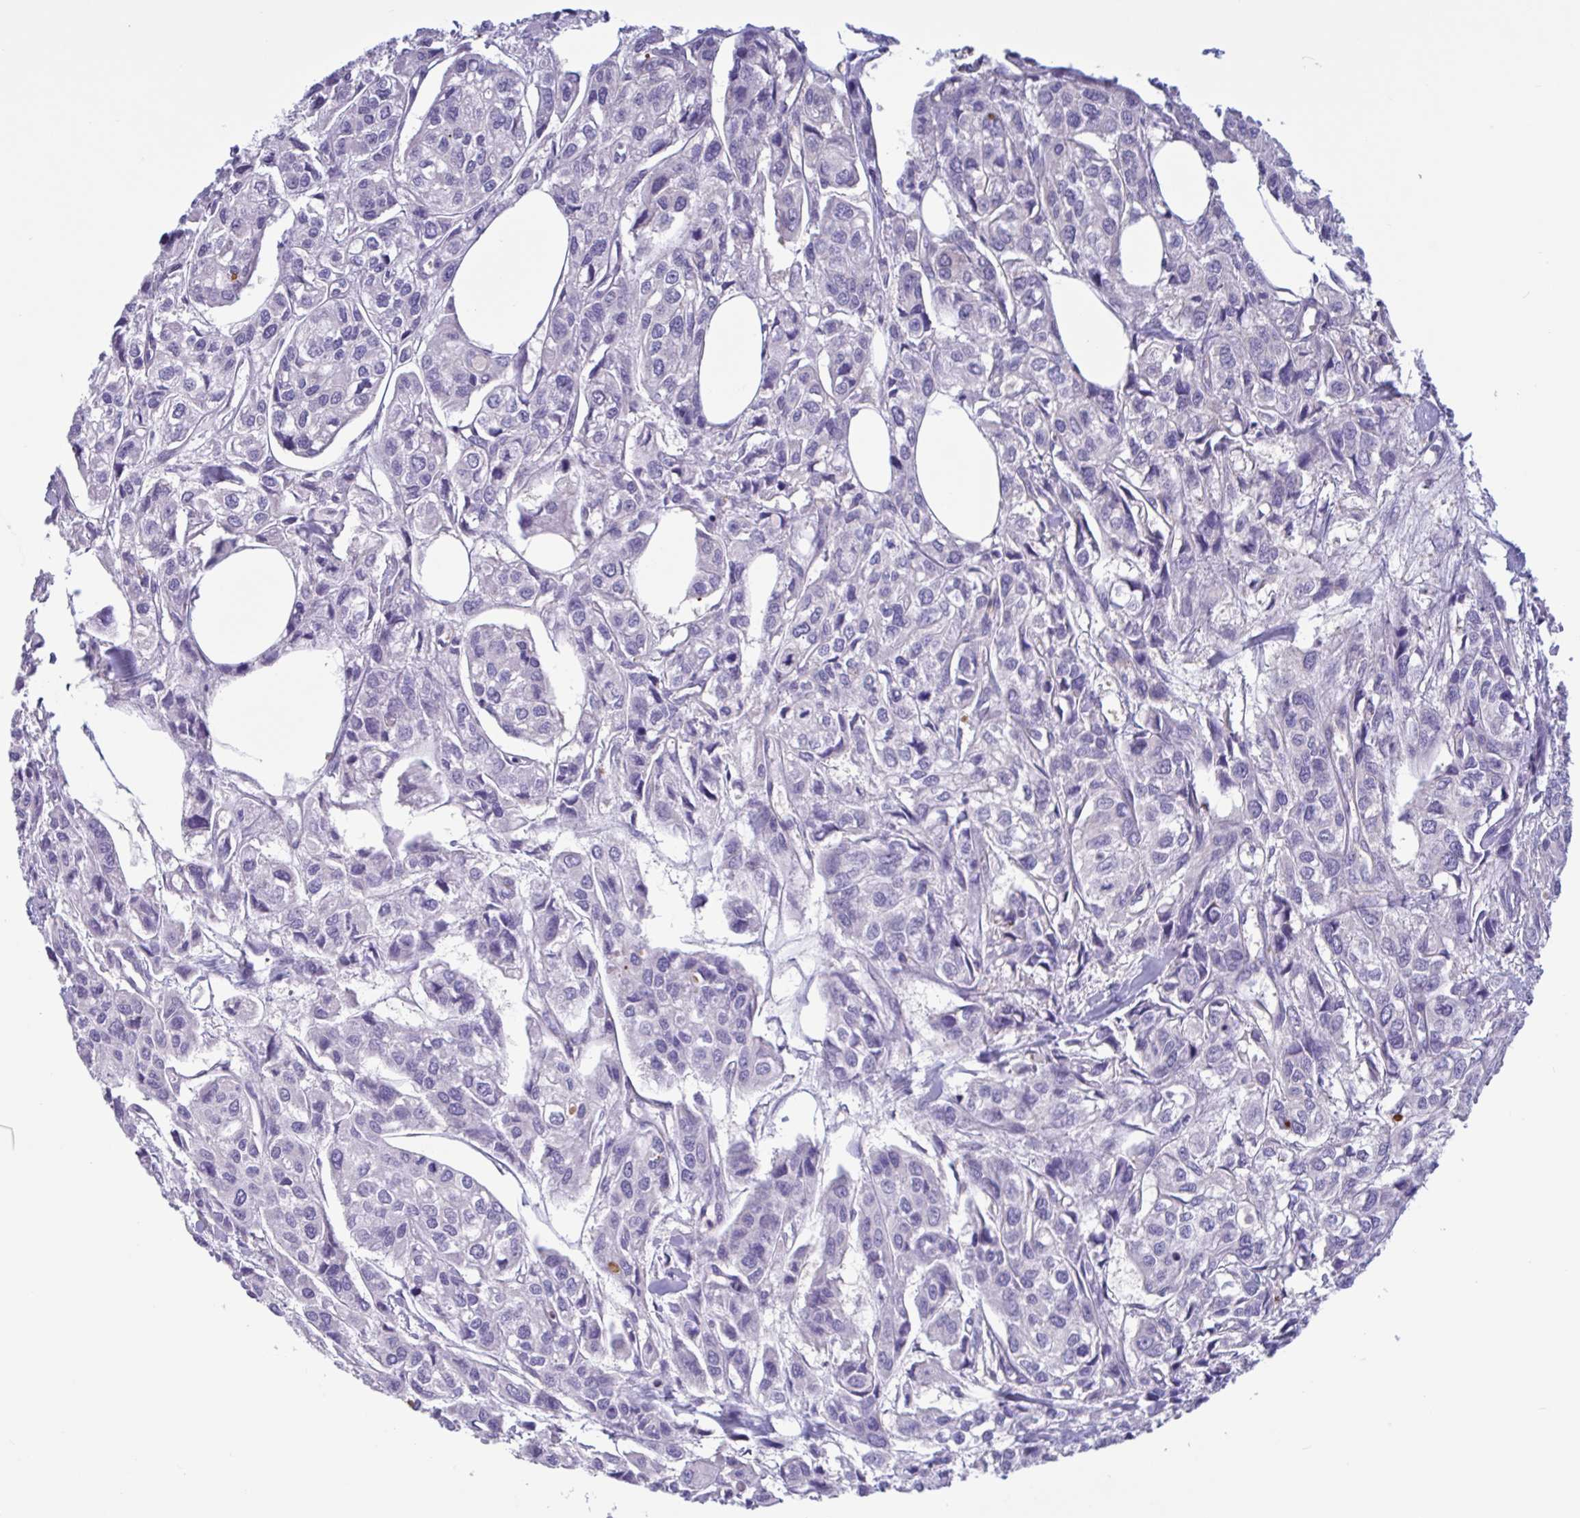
{"staining": {"intensity": "negative", "quantity": "none", "location": "none"}, "tissue": "urothelial cancer", "cell_type": "Tumor cells", "image_type": "cancer", "snomed": [{"axis": "morphology", "description": "Urothelial carcinoma, High grade"}, {"axis": "topography", "description": "Urinary bladder"}], "caption": "Tumor cells are negative for brown protein staining in high-grade urothelial carcinoma.", "gene": "SLC66A1", "patient": {"sex": "male", "age": 67}}